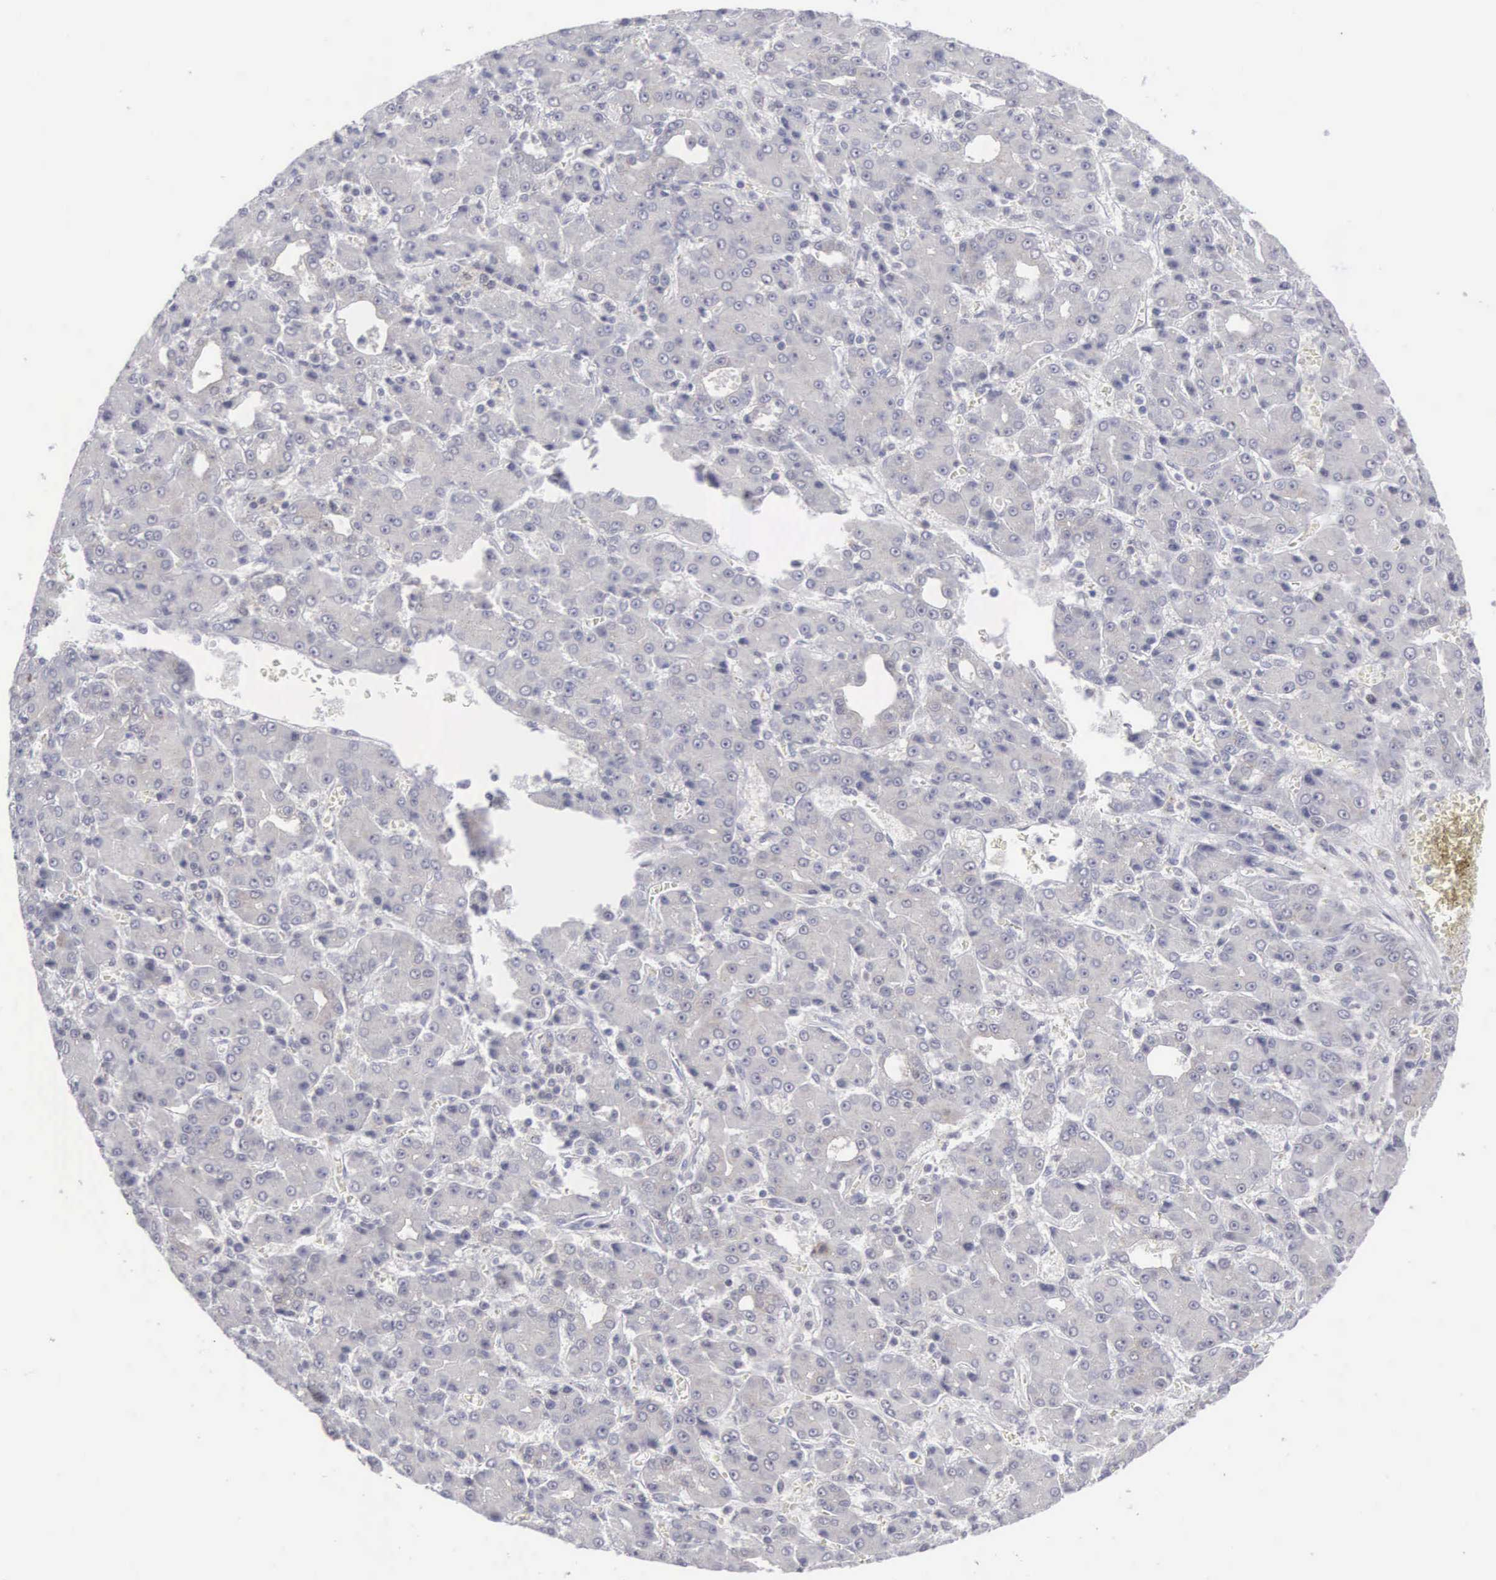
{"staining": {"intensity": "negative", "quantity": "none", "location": "none"}, "tissue": "liver cancer", "cell_type": "Tumor cells", "image_type": "cancer", "snomed": [{"axis": "morphology", "description": "Carcinoma, Hepatocellular, NOS"}, {"axis": "topography", "description": "Liver"}], "caption": "High magnification brightfield microscopy of liver cancer stained with DAB (3,3'-diaminobenzidine) (brown) and counterstained with hematoxylin (blue): tumor cells show no significant positivity.", "gene": "MNAT1", "patient": {"sex": "male", "age": 69}}